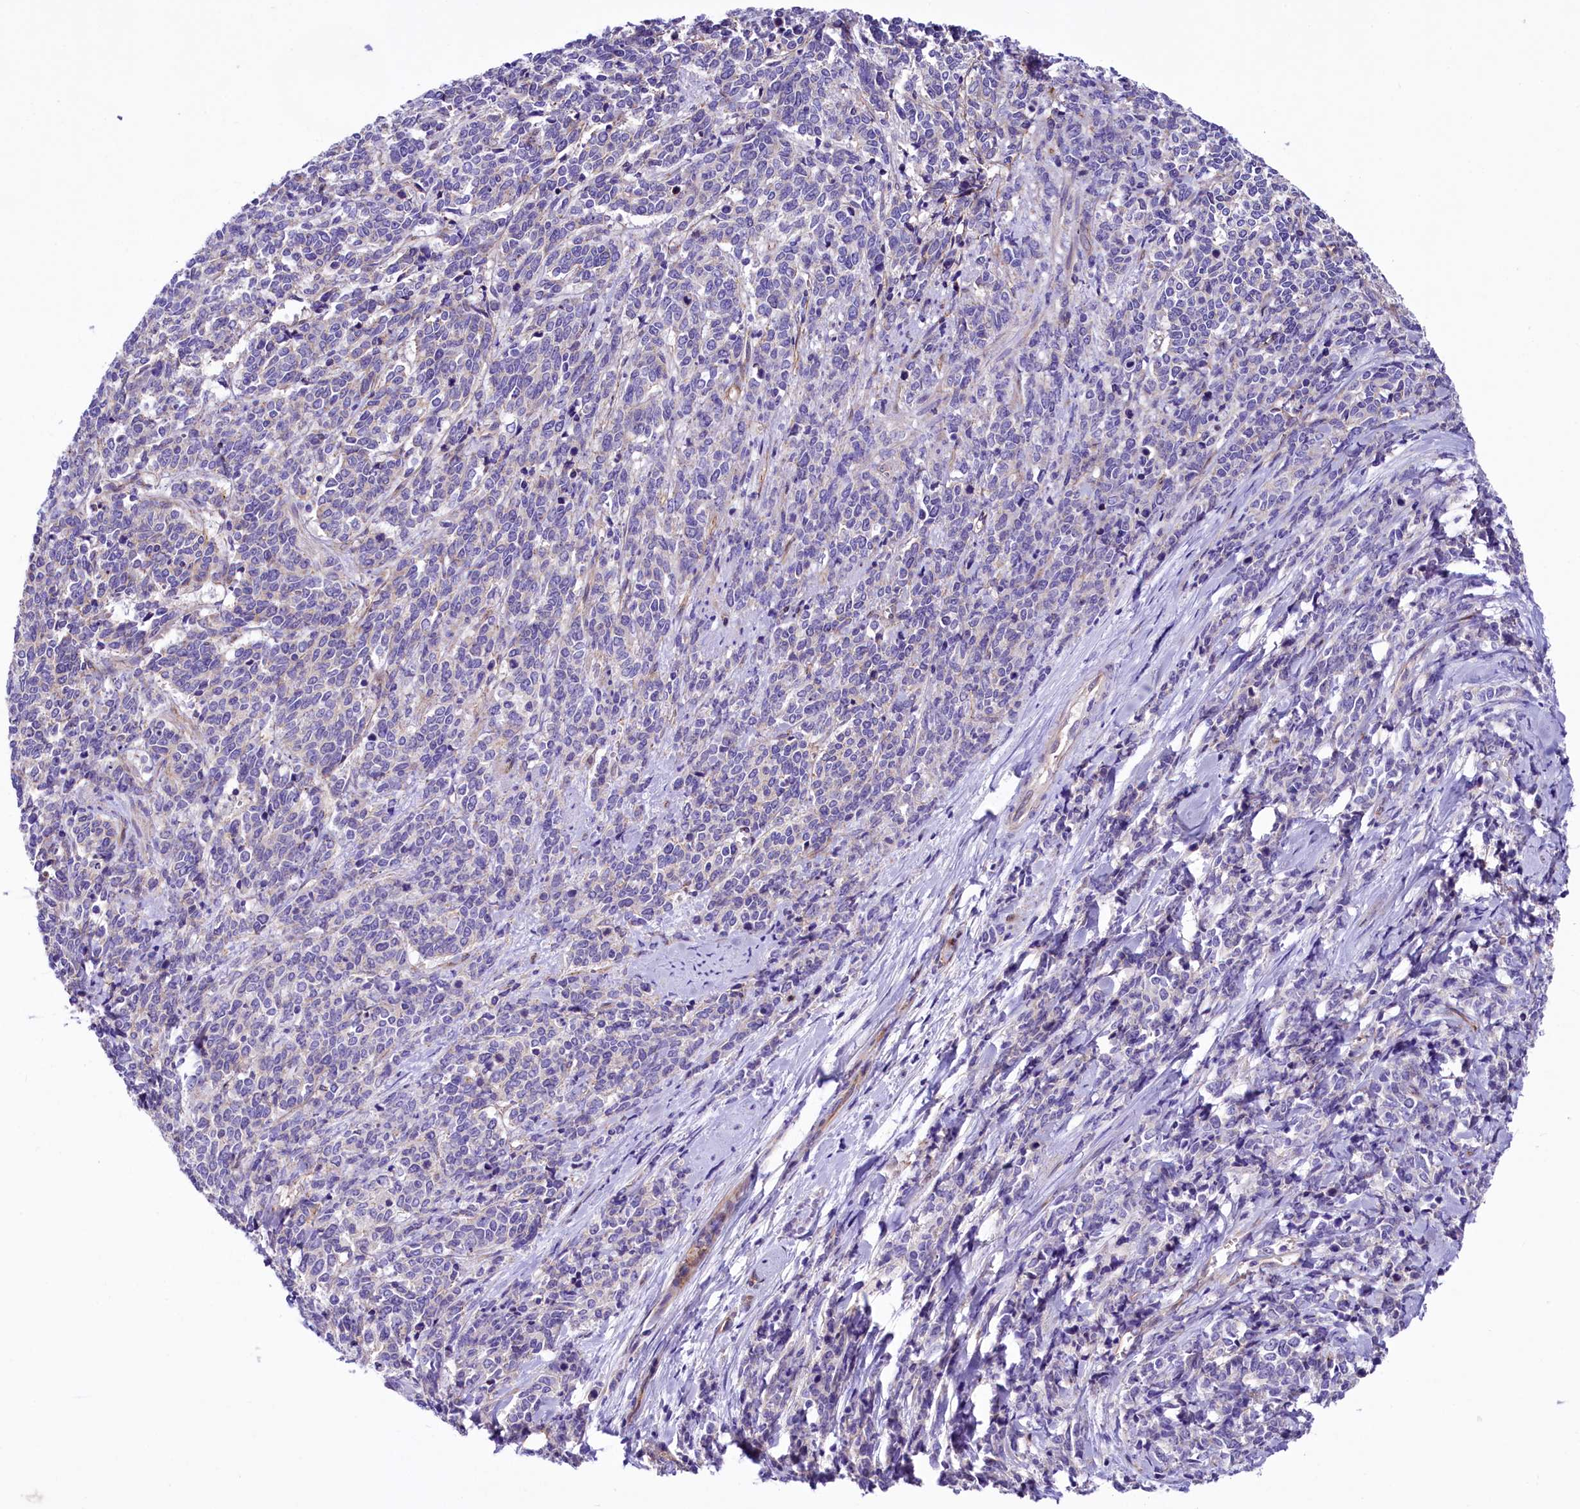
{"staining": {"intensity": "negative", "quantity": "none", "location": "none"}, "tissue": "cervical cancer", "cell_type": "Tumor cells", "image_type": "cancer", "snomed": [{"axis": "morphology", "description": "Squamous cell carcinoma, NOS"}, {"axis": "topography", "description": "Cervix"}], "caption": "Histopathology image shows no significant protein staining in tumor cells of cervical squamous cell carcinoma.", "gene": "SLF1", "patient": {"sex": "female", "age": 60}}